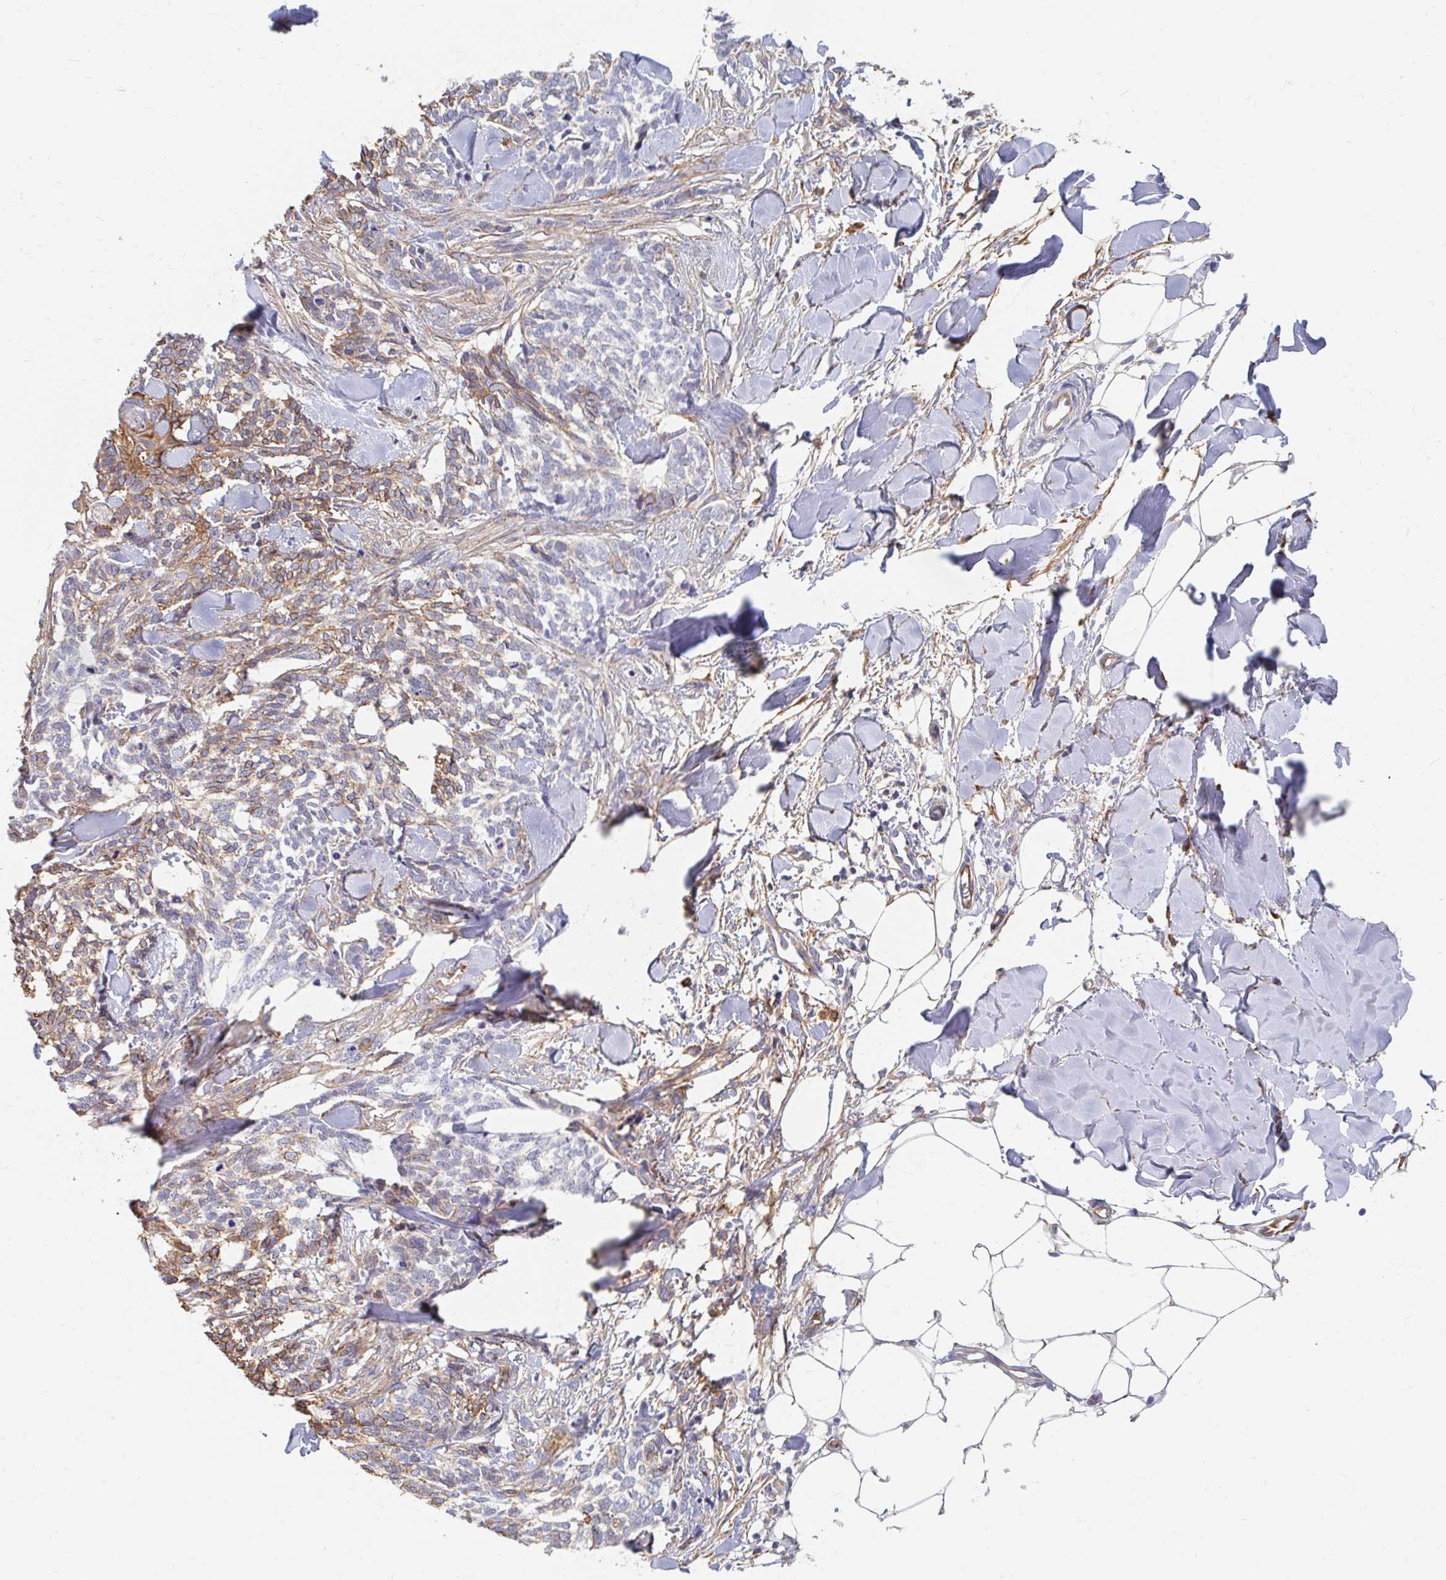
{"staining": {"intensity": "moderate", "quantity": "<25%", "location": "cytoplasmic/membranous"}, "tissue": "skin cancer", "cell_type": "Tumor cells", "image_type": "cancer", "snomed": [{"axis": "morphology", "description": "Basal cell carcinoma"}, {"axis": "topography", "description": "Skin"}], "caption": "This is a histology image of immunohistochemistry staining of skin cancer, which shows moderate positivity in the cytoplasmic/membranous of tumor cells.", "gene": "MYLK2", "patient": {"sex": "female", "age": 59}}